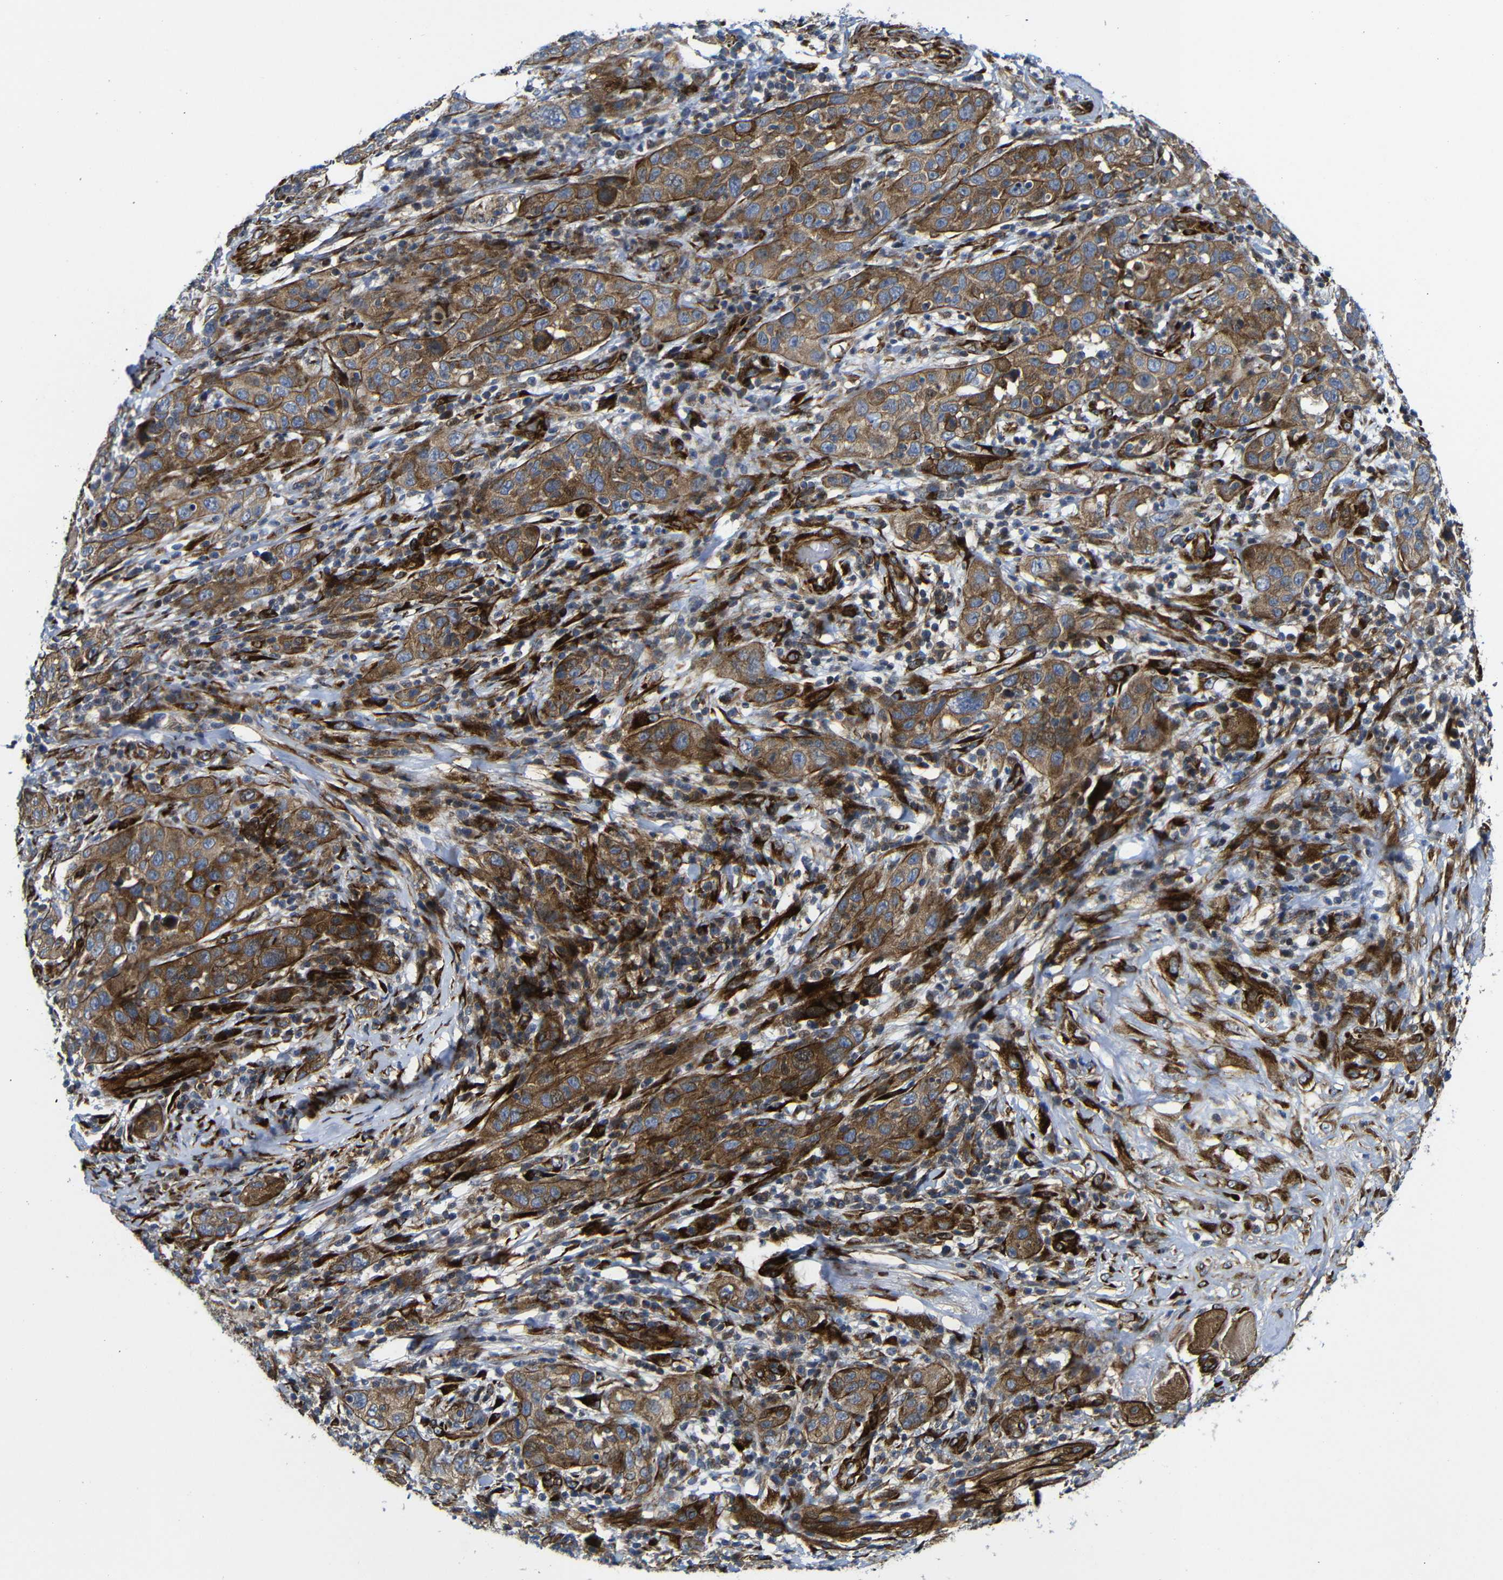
{"staining": {"intensity": "moderate", "quantity": ">75%", "location": "cytoplasmic/membranous"}, "tissue": "skin cancer", "cell_type": "Tumor cells", "image_type": "cancer", "snomed": [{"axis": "morphology", "description": "Squamous cell carcinoma, NOS"}, {"axis": "topography", "description": "Skin"}], "caption": "Protein expression analysis of human skin cancer reveals moderate cytoplasmic/membranous staining in approximately >75% of tumor cells.", "gene": "PARP14", "patient": {"sex": "female", "age": 88}}